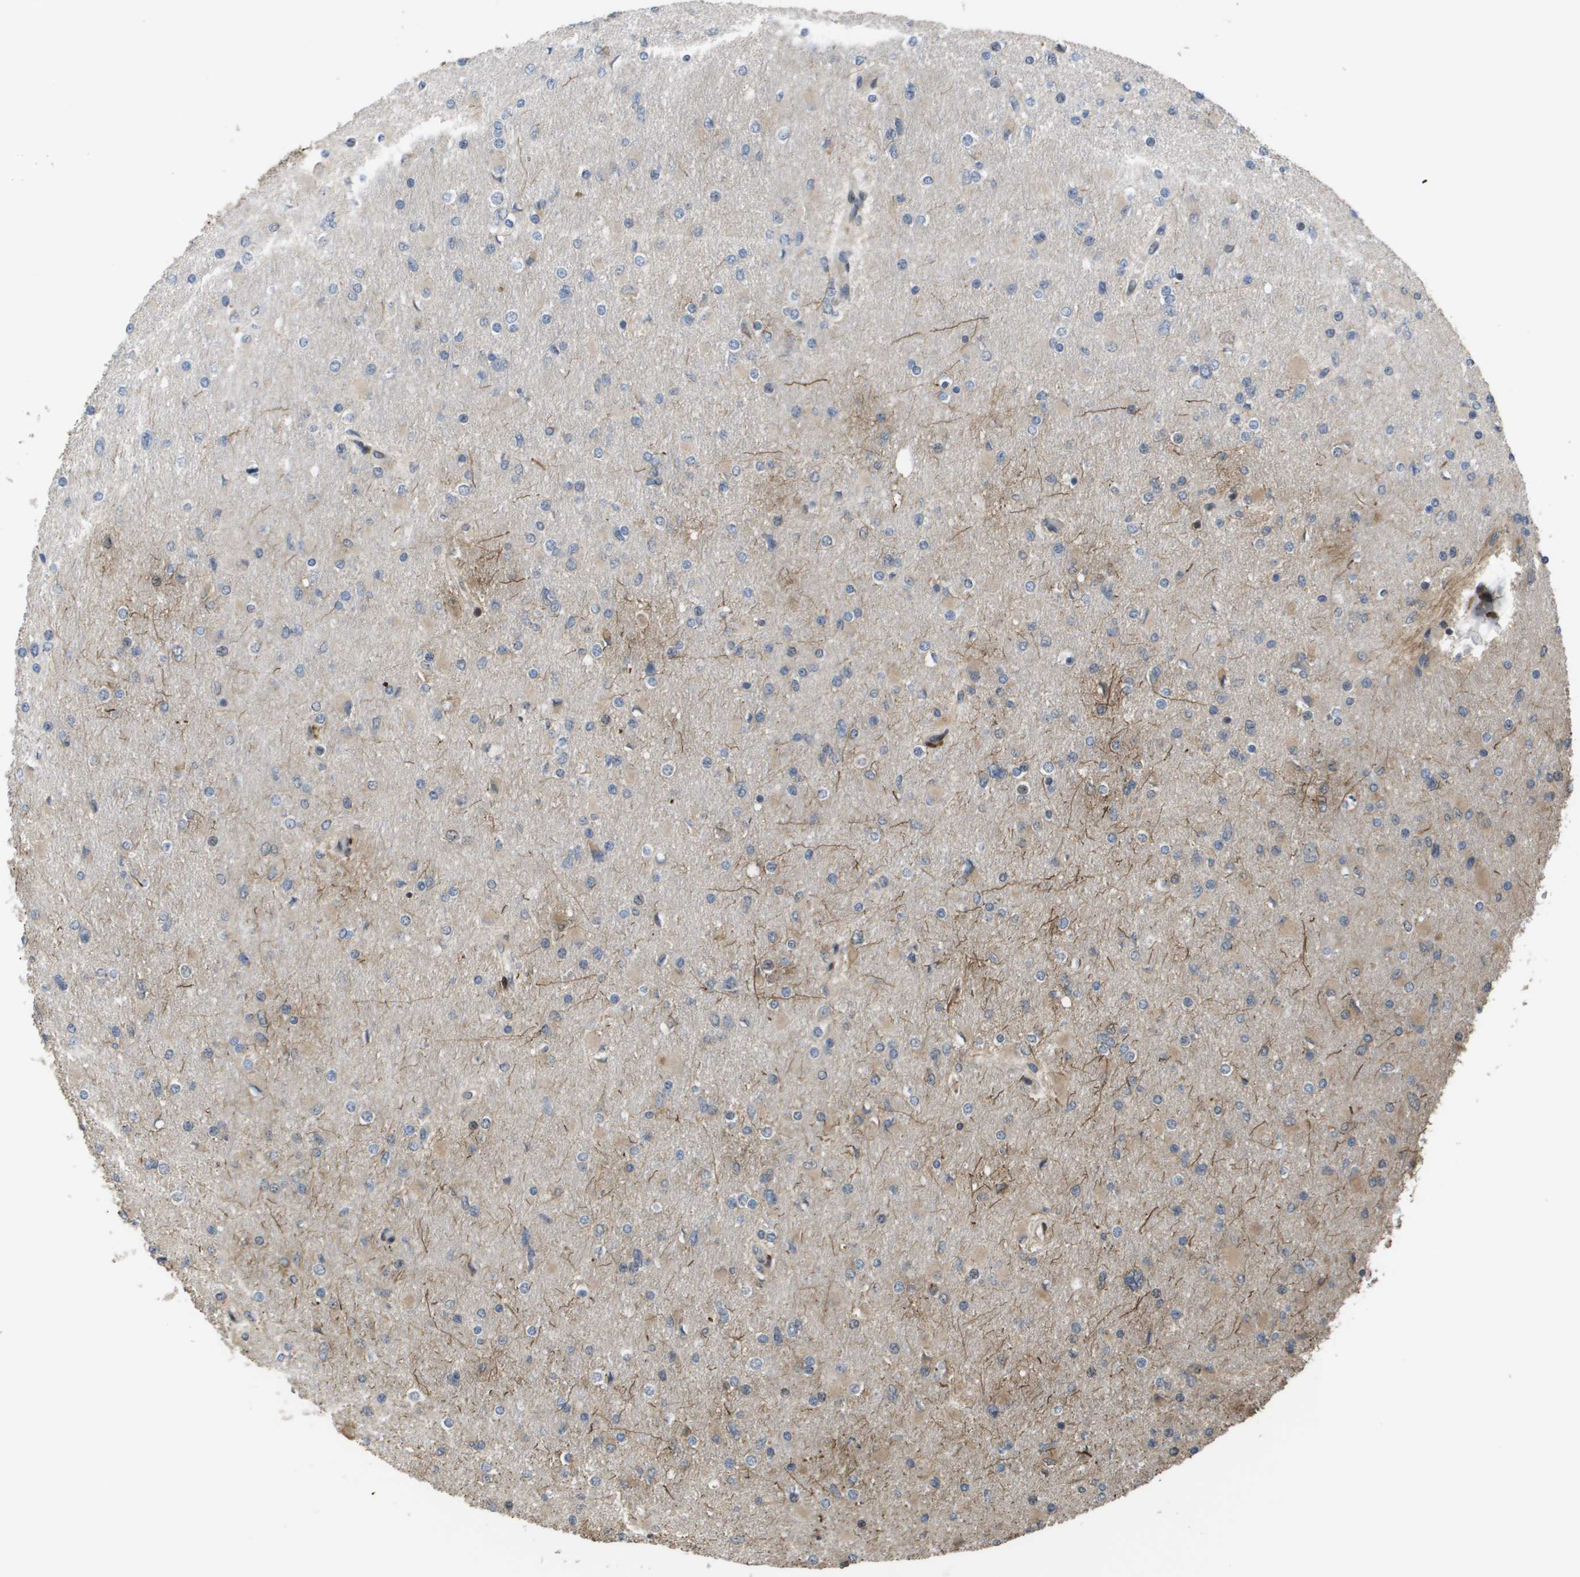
{"staining": {"intensity": "negative", "quantity": "none", "location": "none"}, "tissue": "glioma", "cell_type": "Tumor cells", "image_type": "cancer", "snomed": [{"axis": "morphology", "description": "Glioma, malignant, High grade"}, {"axis": "topography", "description": "Cerebral cortex"}], "caption": "Protein analysis of high-grade glioma (malignant) shows no significant positivity in tumor cells.", "gene": "AXIN2", "patient": {"sex": "female", "age": 36}}